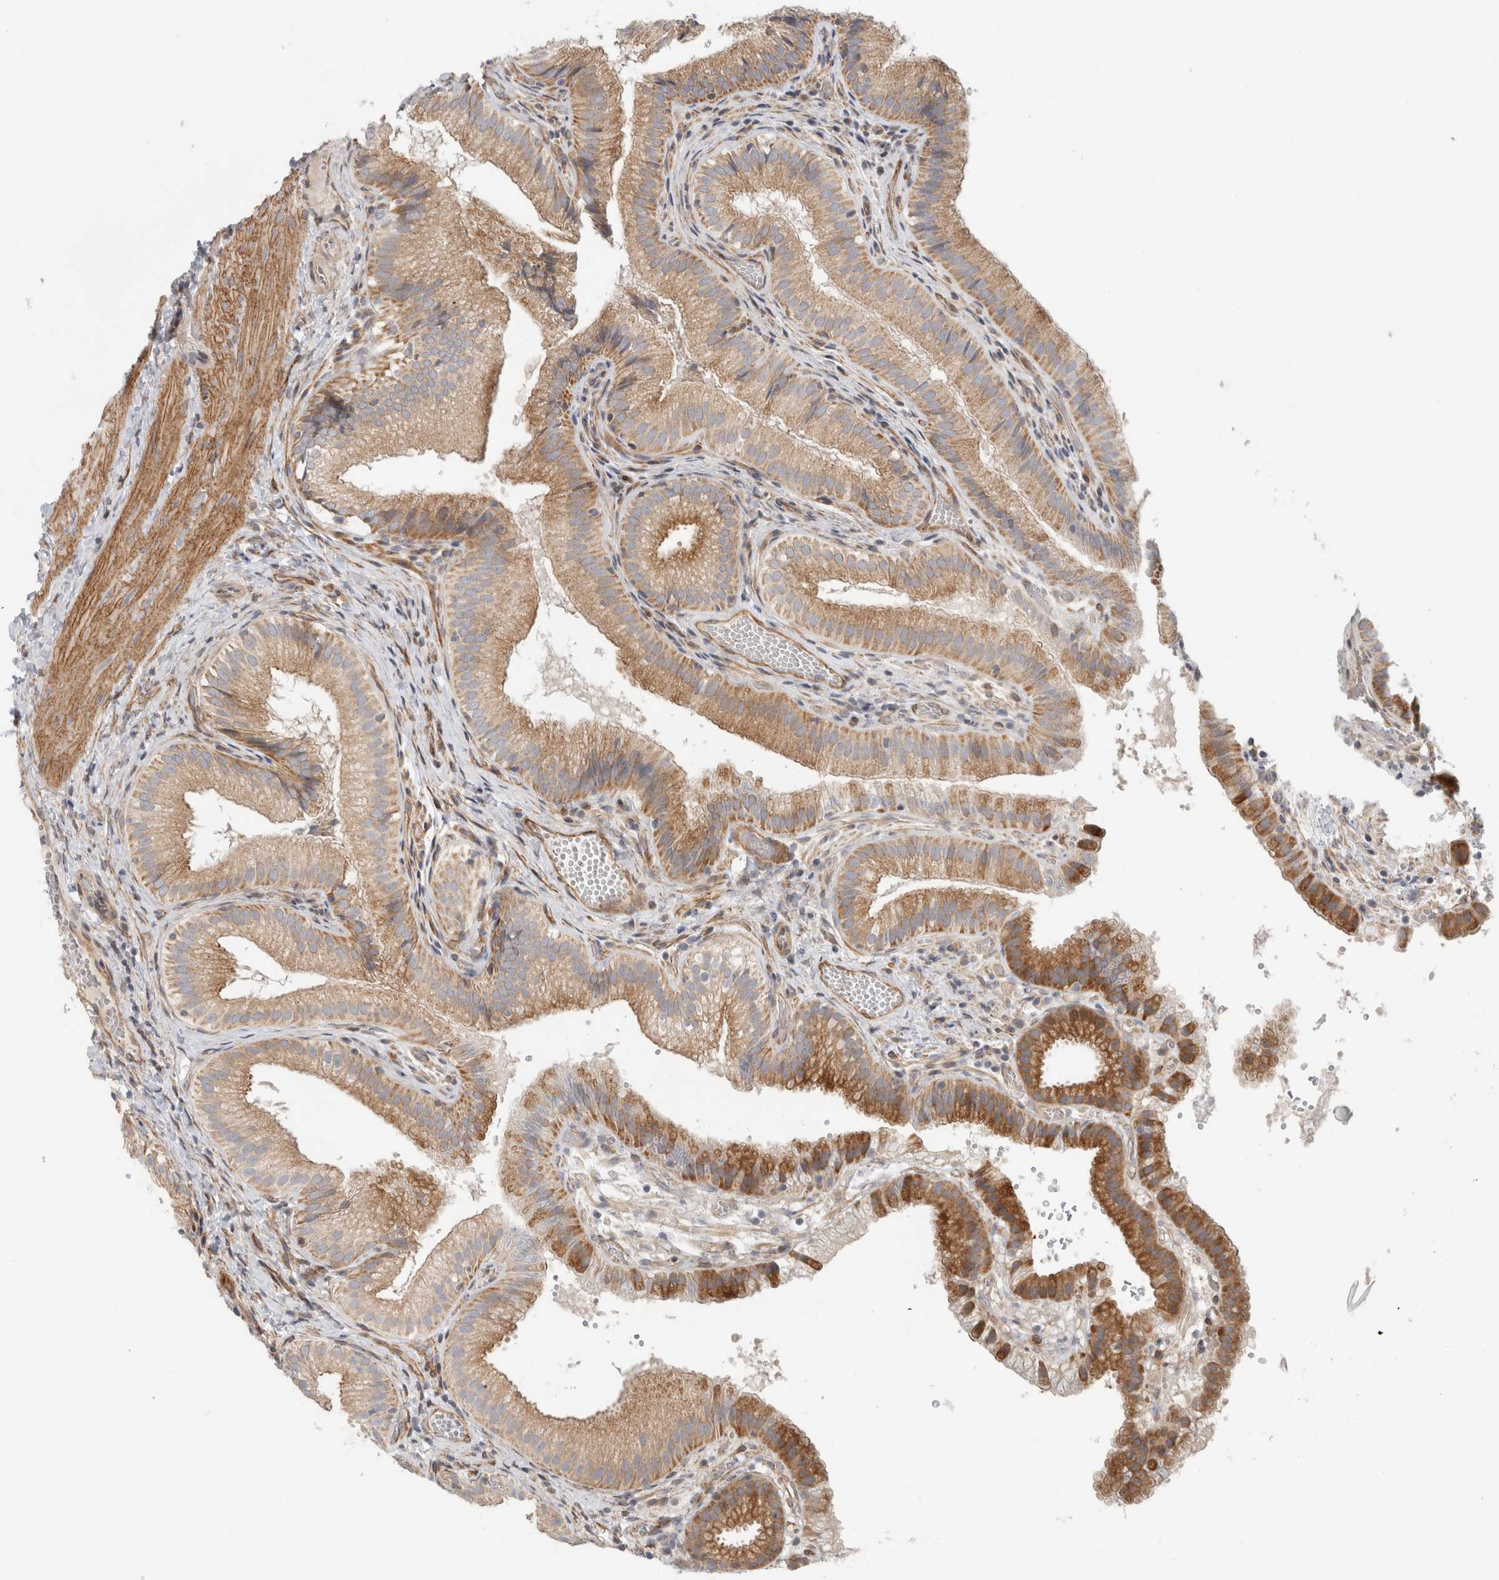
{"staining": {"intensity": "moderate", "quantity": ">75%", "location": "cytoplasmic/membranous"}, "tissue": "gallbladder", "cell_type": "Glandular cells", "image_type": "normal", "snomed": [{"axis": "morphology", "description": "Normal tissue, NOS"}, {"axis": "topography", "description": "Gallbladder"}], "caption": "IHC (DAB (3,3'-diaminobenzidine)) staining of unremarkable human gallbladder exhibits moderate cytoplasmic/membranous protein expression in about >75% of glandular cells.", "gene": "KPNA5", "patient": {"sex": "female", "age": 30}}